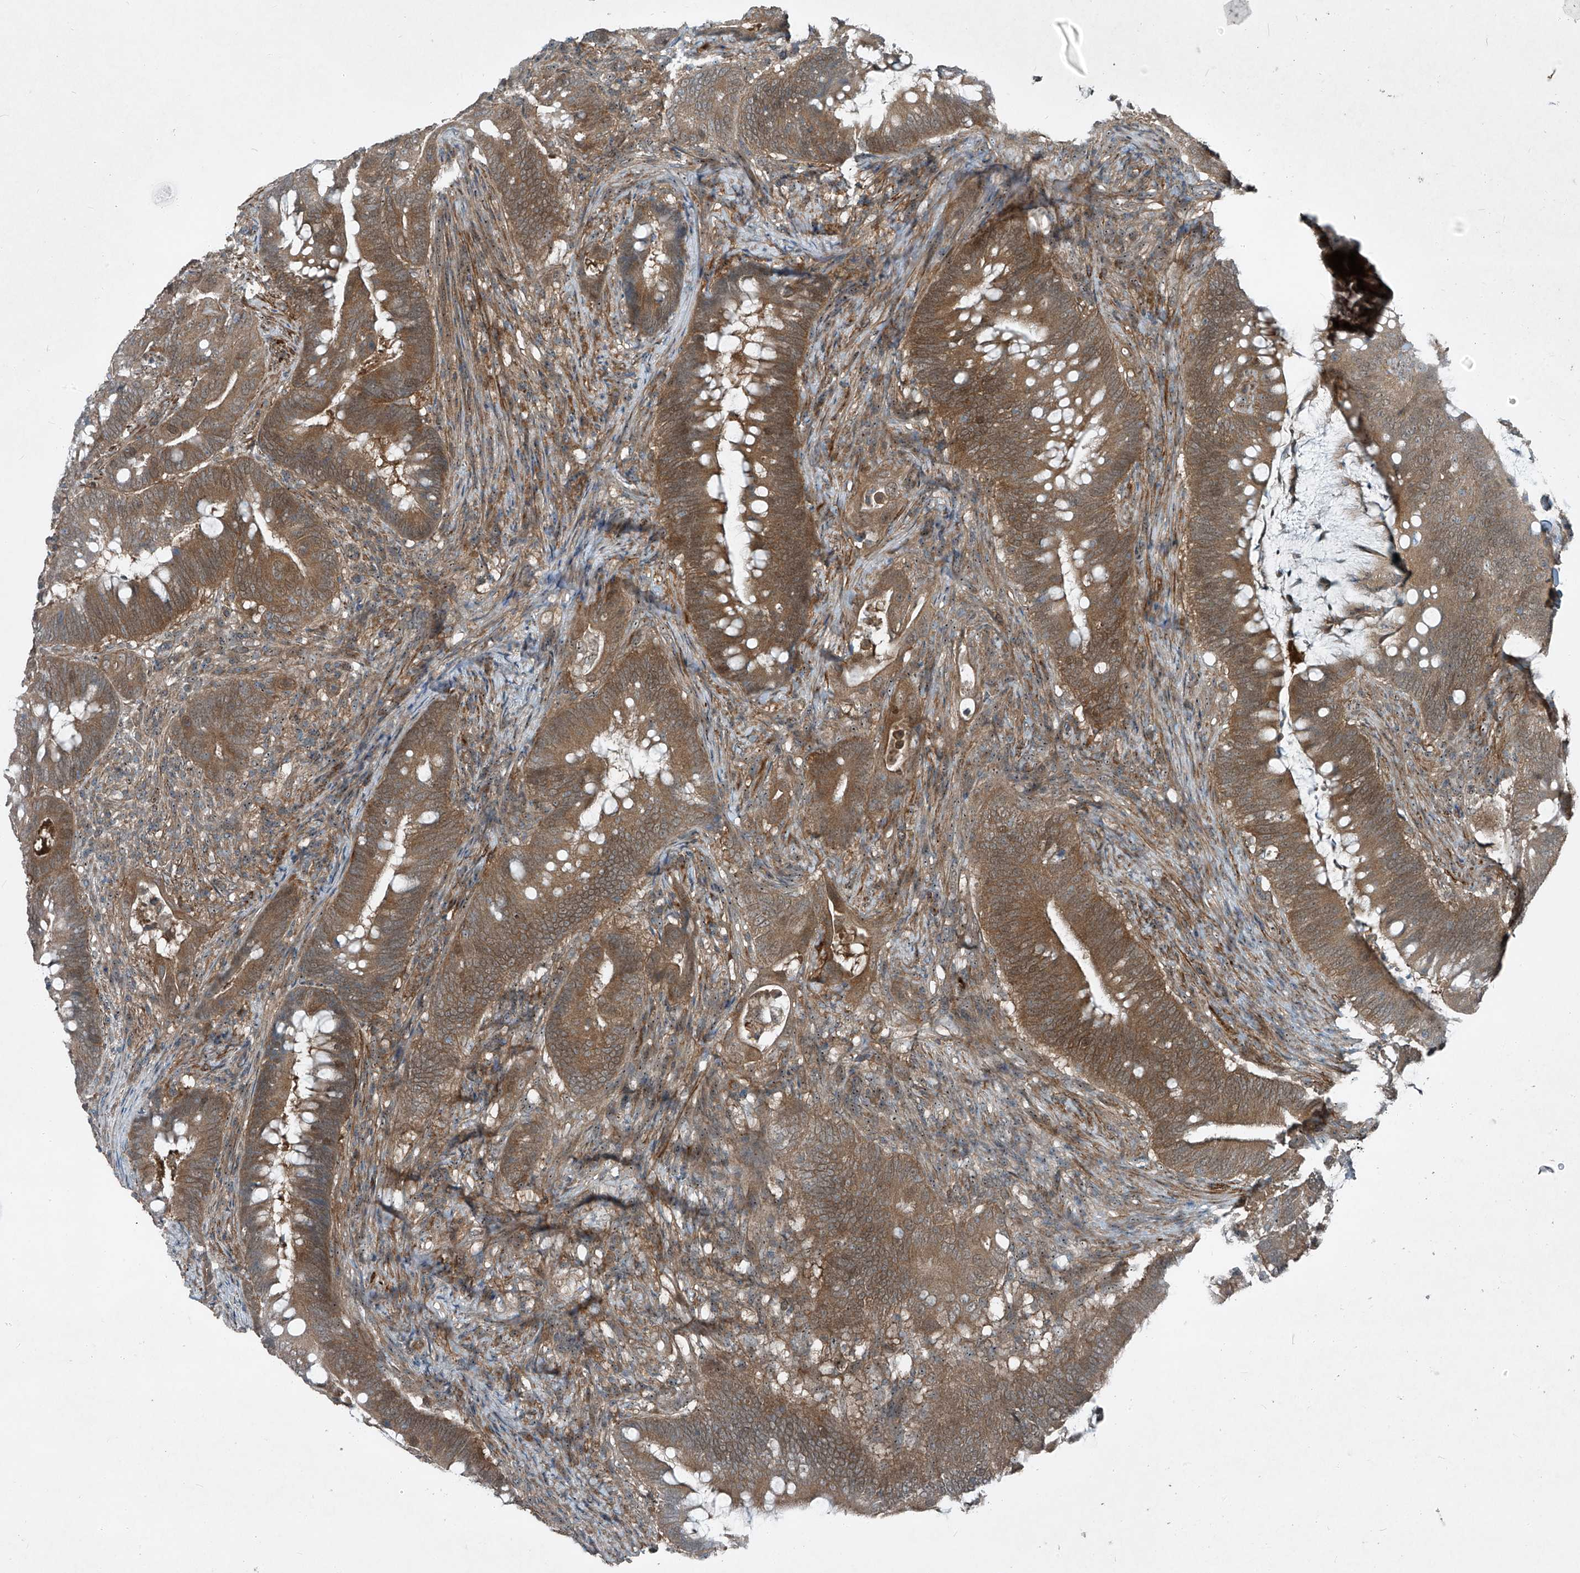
{"staining": {"intensity": "moderate", "quantity": ">75%", "location": "cytoplasmic/membranous"}, "tissue": "colorectal cancer", "cell_type": "Tumor cells", "image_type": "cancer", "snomed": [{"axis": "morphology", "description": "Adenocarcinoma, NOS"}, {"axis": "topography", "description": "Colon"}], "caption": "IHC of human colorectal cancer exhibits medium levels of moderate cytoplasmic/membranous positivity in about >75% of tumor cells.", "gene": "PPCS", "patient": {"sex": "female", "age": 66}}